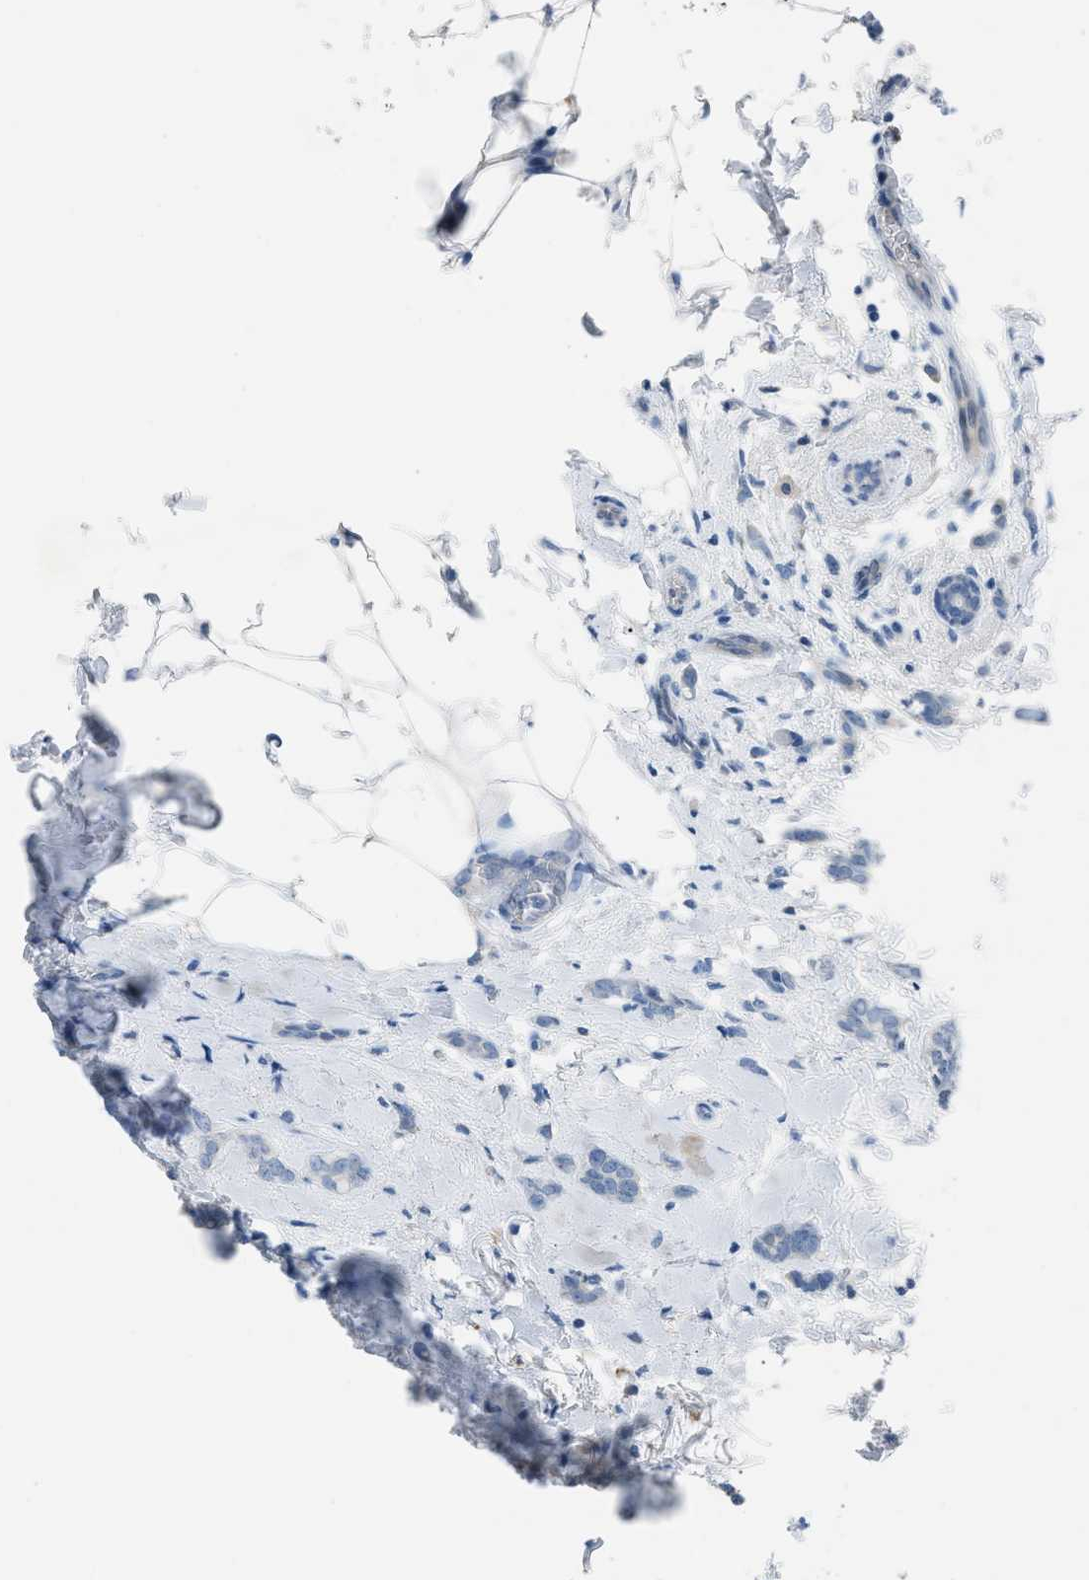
{"staining": {"intensity": "negative", "quantity": "none", "location": "none"}, "tissue": "breast cancer", "cell_type": "Tumor cells", "image_type": "cancer", "snomed": [{"axis": "morphology", "description": "Lobular carcinoma, in situ"}, {"axis": "morphology", "description": "Lobular carcinoma"}, {"axis": "topography", "description": "Breast"}], "caption": "Immunohistochemistry (IHC) histopathology image of human breast cancer (lobular carcinoma) stained for a protein (brown), which demonstrates no staining in tumor cells.", "gene": "CLEC10A", "patient": {"sex": "female", "age": 41}}